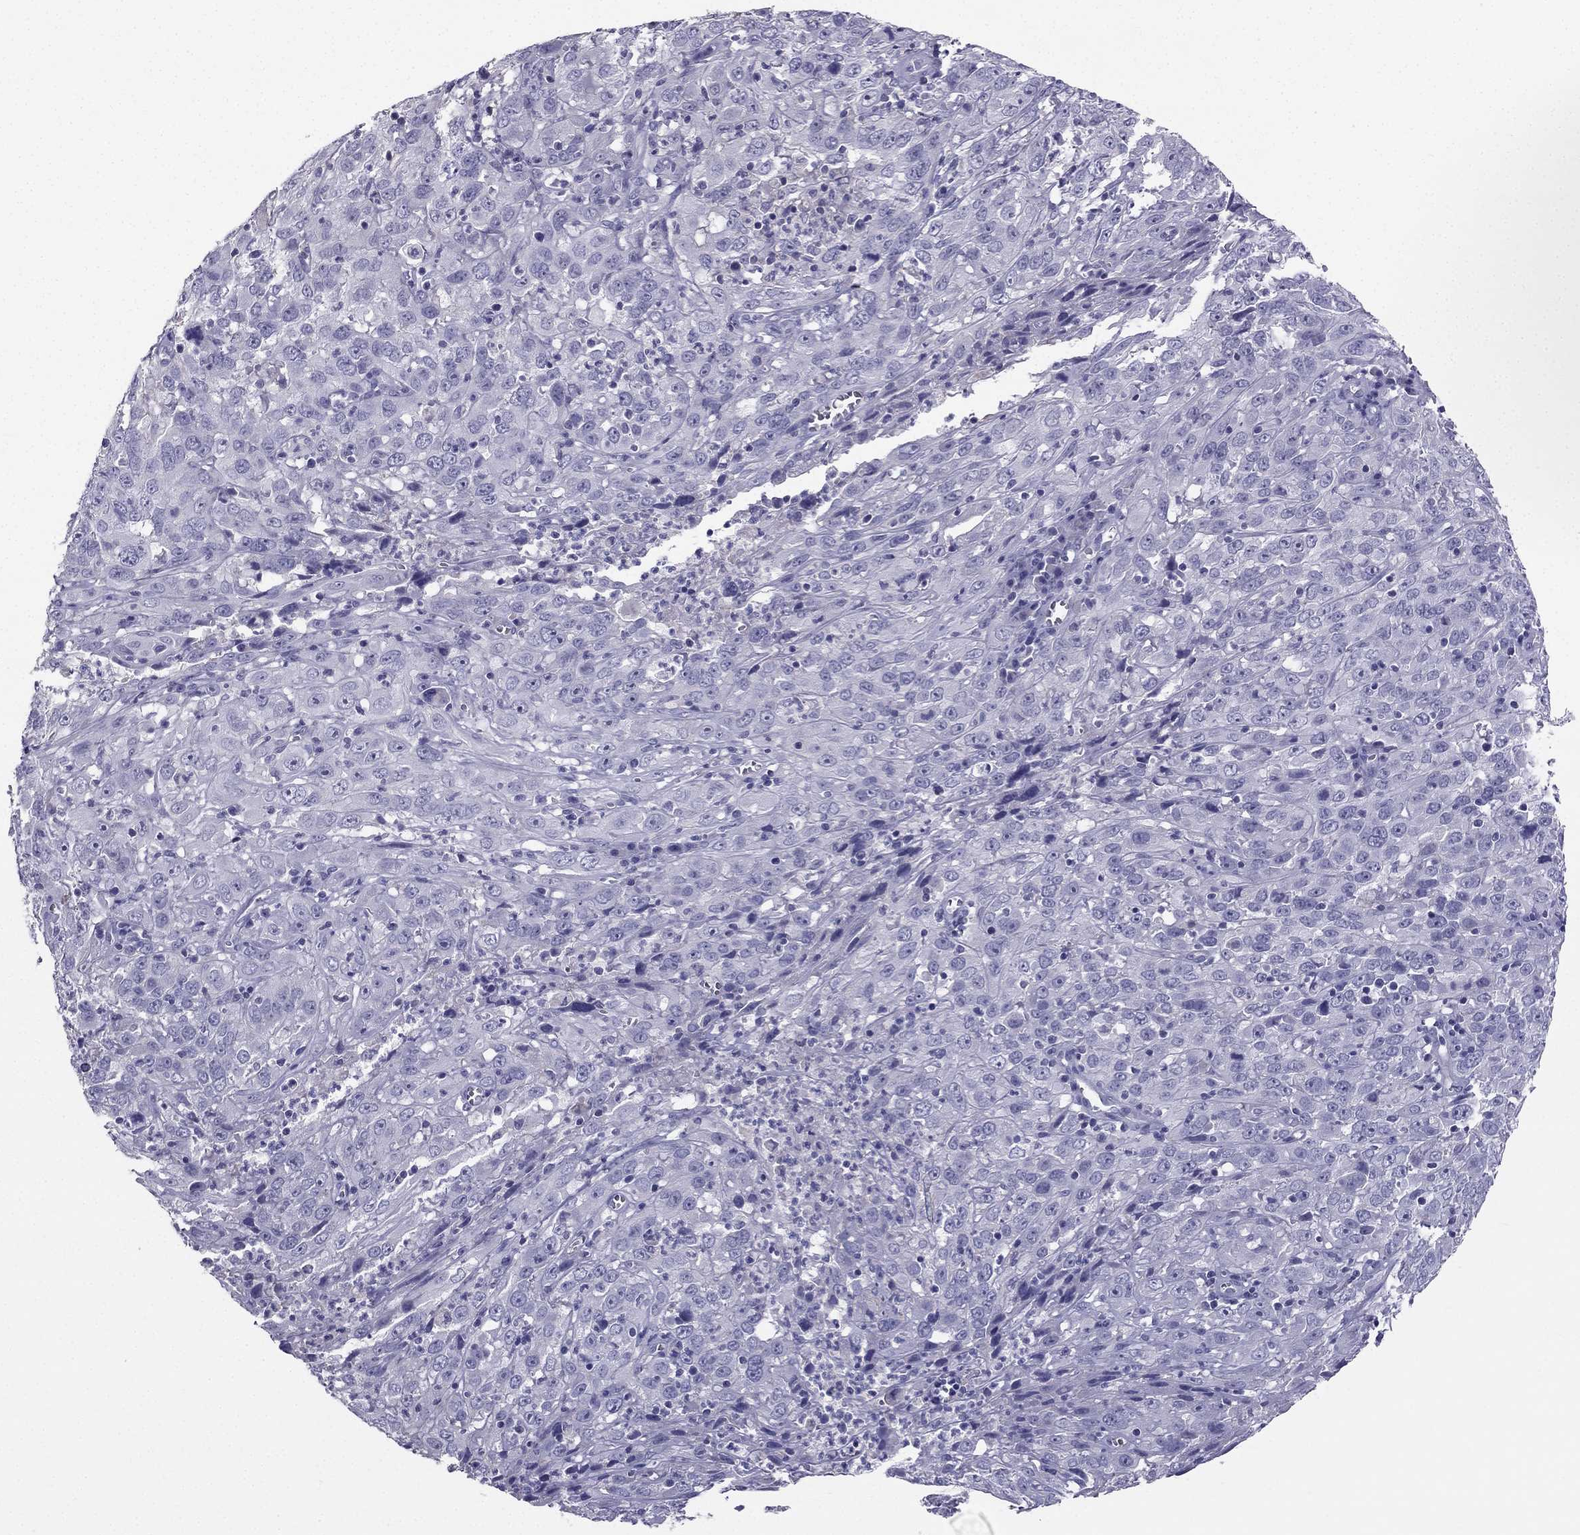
{"staining": {"intensity": "negative", "quantity": "none", "location": "none"}, "tissue": "cervical cancer", "cell_type": "Tumor cells", "image_type": "cancer", "snomed": [{"axis": "morphology", "description": "Squamous cell carcinoma, NOS"}, {"axis": "topography", "description": "Cervix"}], "caption": "A high-resolution histopathology image shows immunohistochemistry (IHC) staining of squamous cell carcinoma (cervical), which shows no significant expression in tumor cells.", "gene": "LMTK3", "patient": {"sex": "female", "age": 32}}